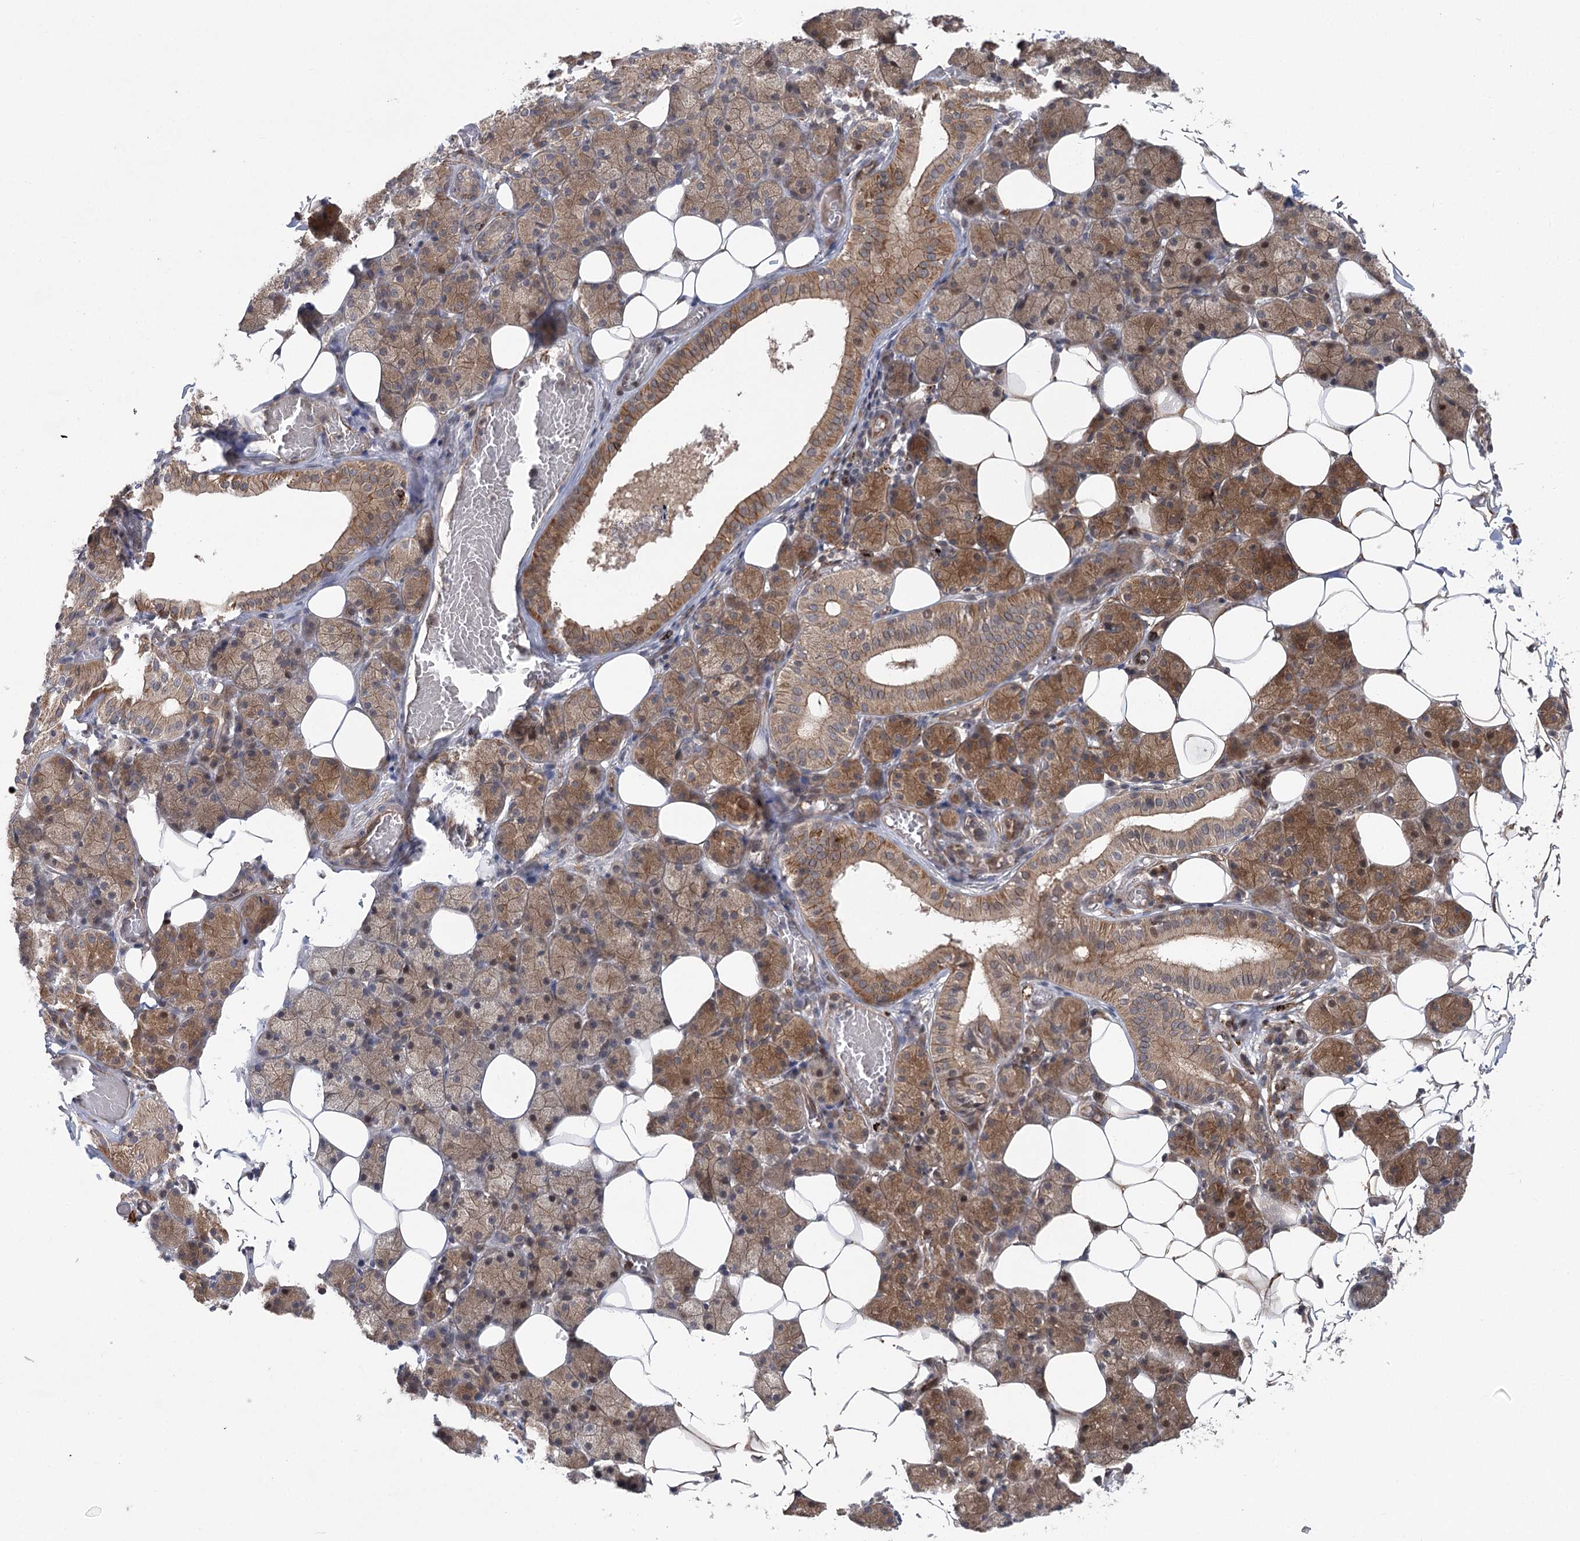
{"staining": {"intensity": "strong", "quantity": ">75%", "location": "cytoplasmic/membranous"}, "tissue": "salivary gland", "cell_type": "Glandular cells", "image_type": "normal", "snomed": [{"axis": "morphology", "description": "Normal tissue, NOS"}, {"axis": "topography", "description": "Salivary gland"}], "caption": "Immunohistochemical staining of unremarkable human salivary gland demonstrates high levels of strong cytoplasmic/membranous expression in about >75% of glandular cells.", "gene": "METTL24", "patient": {"sex": "female", "age": 33}}